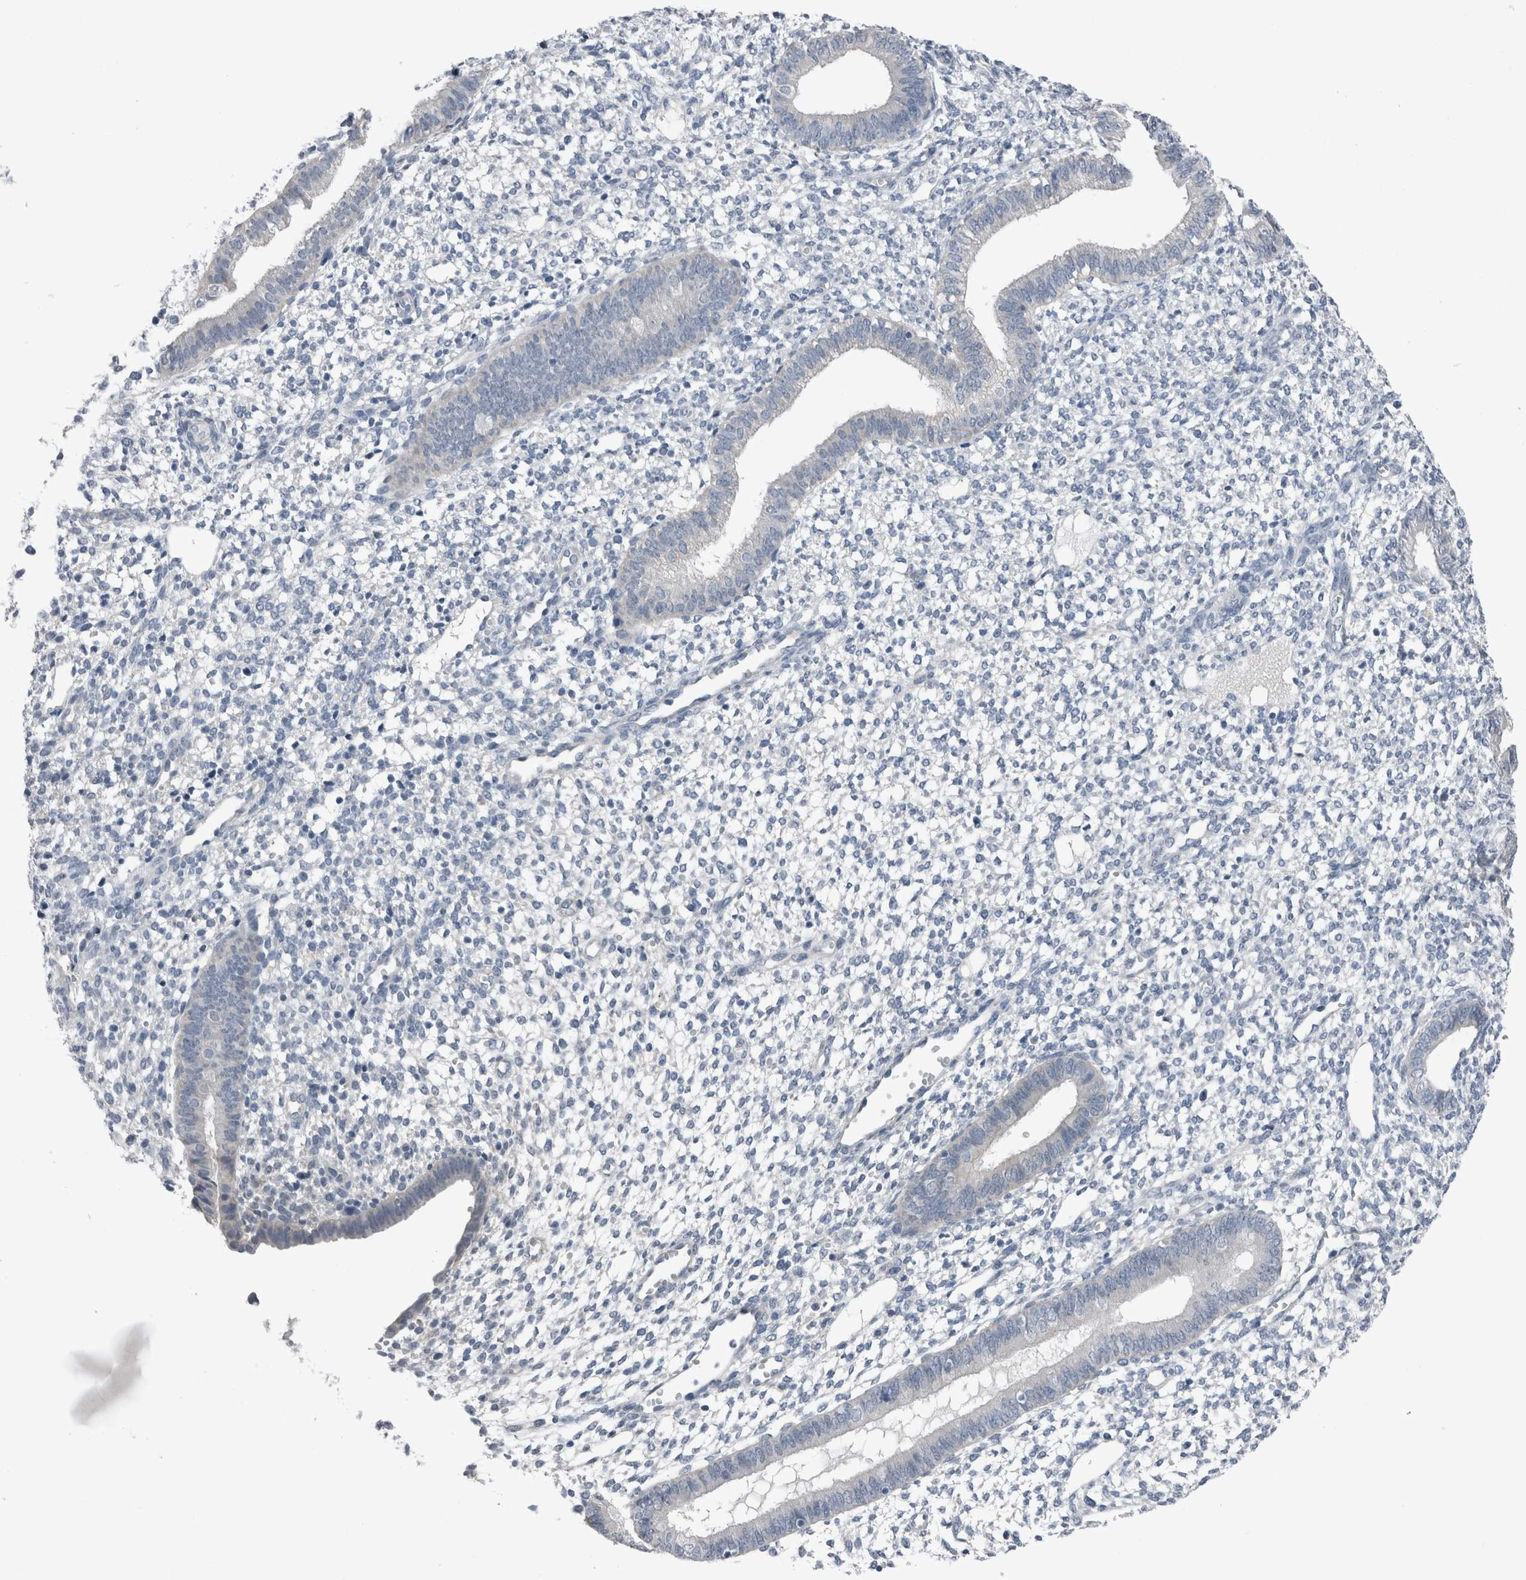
{"staining": {"intensity": "negative", "quantity": "none", "location": "none"}, "tissue": "endometrium", "cell_type": "Cells in endometrial stroma", "image_type": "normal", "snomed": [{"axis": "morphology", "description": "Normal tissue, NOS"}, {"axis": "topography", "description": "Endometrium"}], "caption": "High magnification brightfield microscopy of benign endometrium stained with DAB (brown) and counterstained with hematoxylin (blue): cells in endometrial stroma show no significant staining. (Stains: DAB immunohistochemistry with hematoxylin counter stain, Microscopy: brightfield microscopy at high magnification).", "gene": "CRNN", "patient": {"sex": "female", "age": 46}}